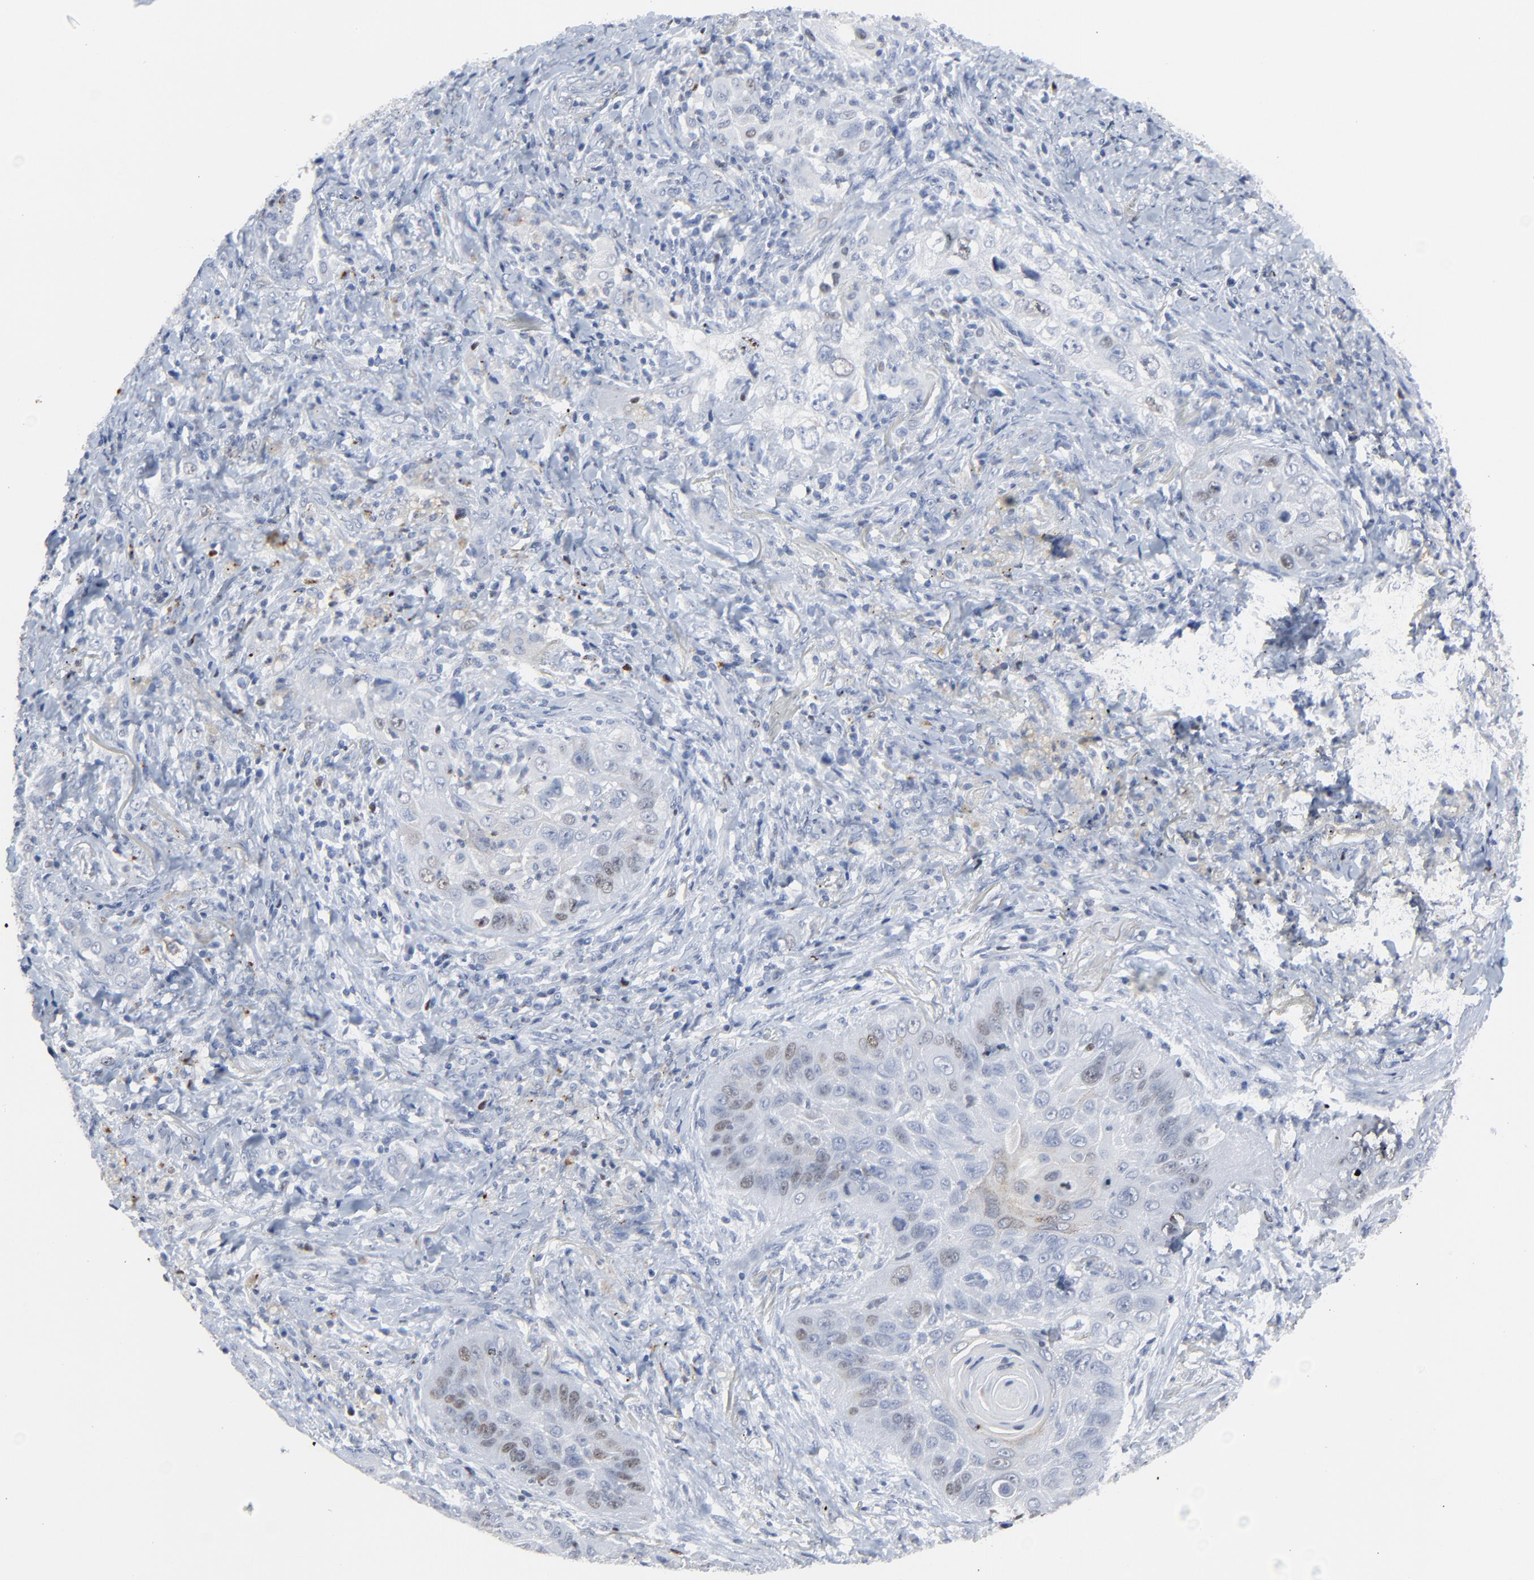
{"staining": {"intensity": "weak", "quantity": "25%-75%", "location": "nuclear"}, "tissue": "lung cancer", "cell_type": "Tumor cells", "image_type": "cancer", "snomed": [{"axis": "morphology", "description": "Squamous cell carcinoma, NOS"}, {"axis": "topography", "description": "Lung"}], "caption": "Immunohistochemical staining of human squamous cell carcinoma (lung) exhibits low levels of weak nuclear positivity in about 25%-75% of tumor cells. Immunohistochemistry stains the protein of interest in brown and the nuclei are stained blue.", "gene": "BIRC3", "patient": {"sex": "female", "age": 67}}